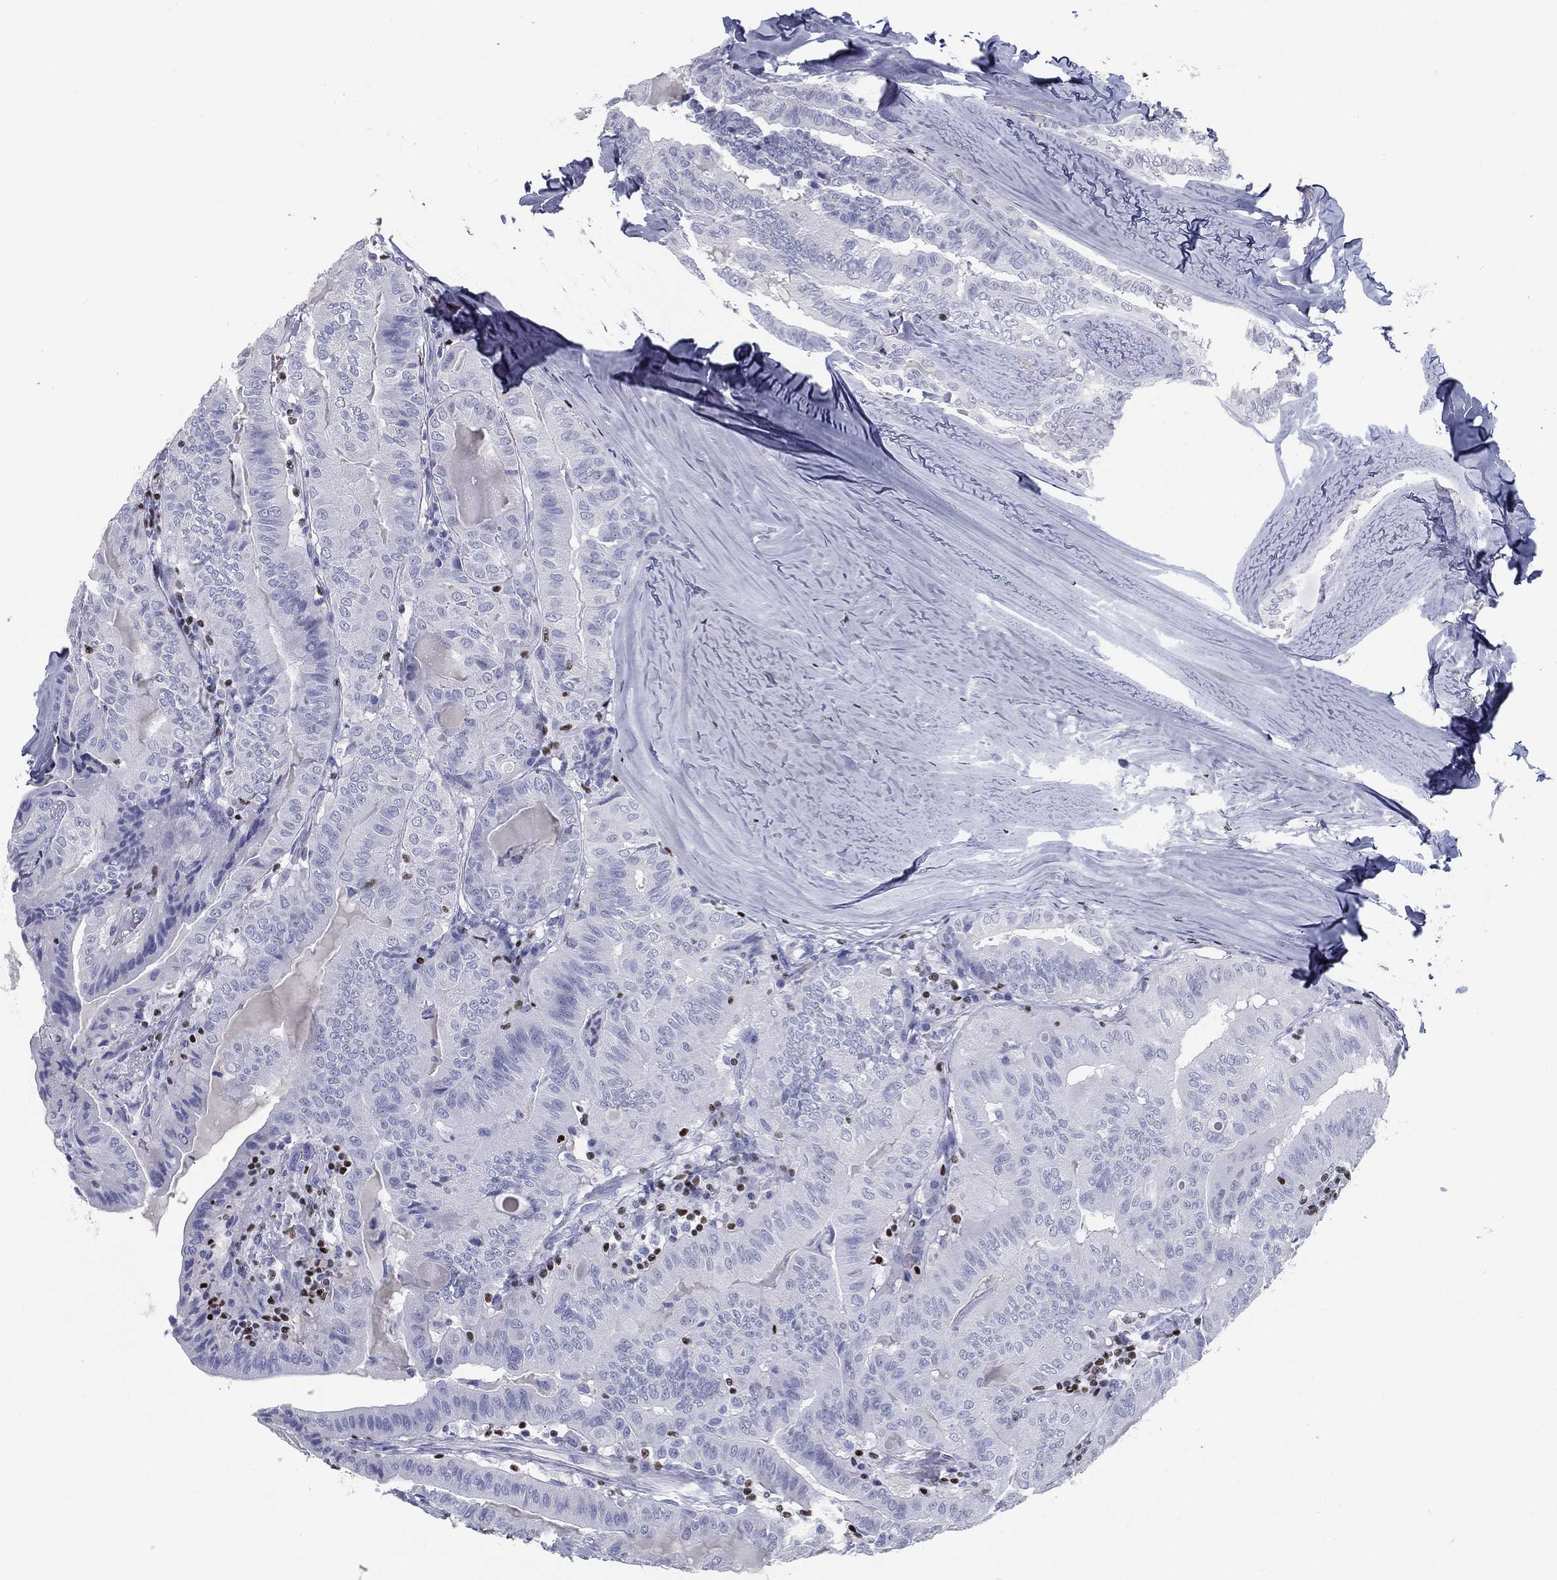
{"staining": {"intensity": "negative", "quantity": "none", "location": "none"}, "tissue": "thyroid cancer", "cell_type": "Tumor cells", "image_type": "cancer", "snomed": [{"axis": "morphology", "description": "Papillary adenocarcinoma, NOS"}, {"axis": "topography", "description": "Thyroid gland"}], "caption": "A high-resolution image shows IHC staining of thyroid cancer (papillary adenocarcinoma), which shows no significant positivity in tumor cells.", "gene": "PYHIN1", "patient": {"sex": "female", "age": 68}}